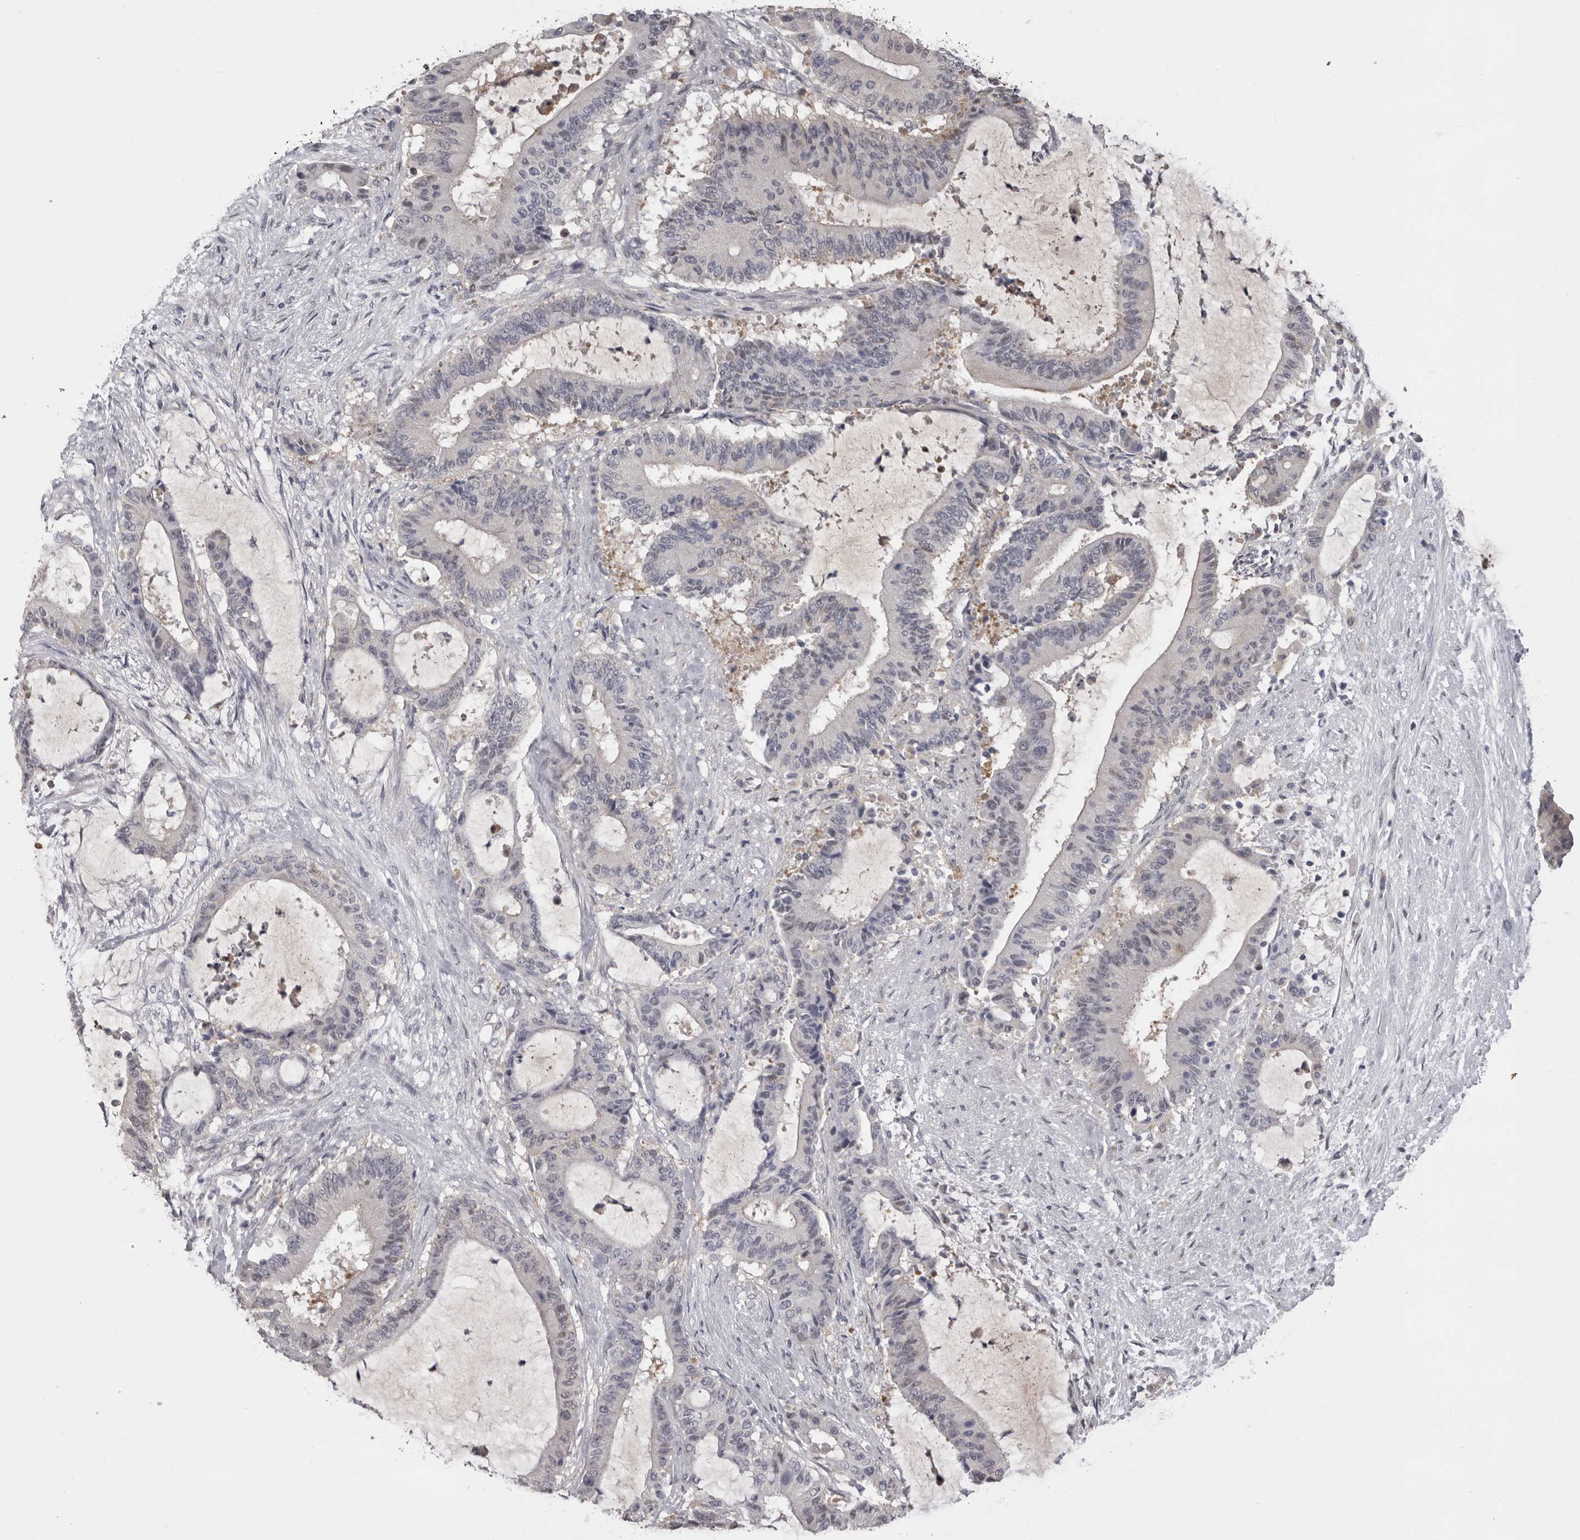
{"staining": {"intensity": "negative", "quantity": "none", "location": "none"}, "tissue": "liver cancer", "cell_type": "Tumor cells", "image_type": "cancer", "snomed": [{"axis": "morphology", "description": "Normal tissue, NOS"}, {"axis": "morphology", "description": "Cholangiocarcinoma"}, {"axis": "topography", "description": "Liver"}, {"axis": "topography", "description": "Peripheral nerve tissue"}], "caption": "Tumor cells are negative for brown protein staining in cholangiocarcinoma (liver).", "gene": "MDH1", "patient": {"sex": "female", "age": 73}}